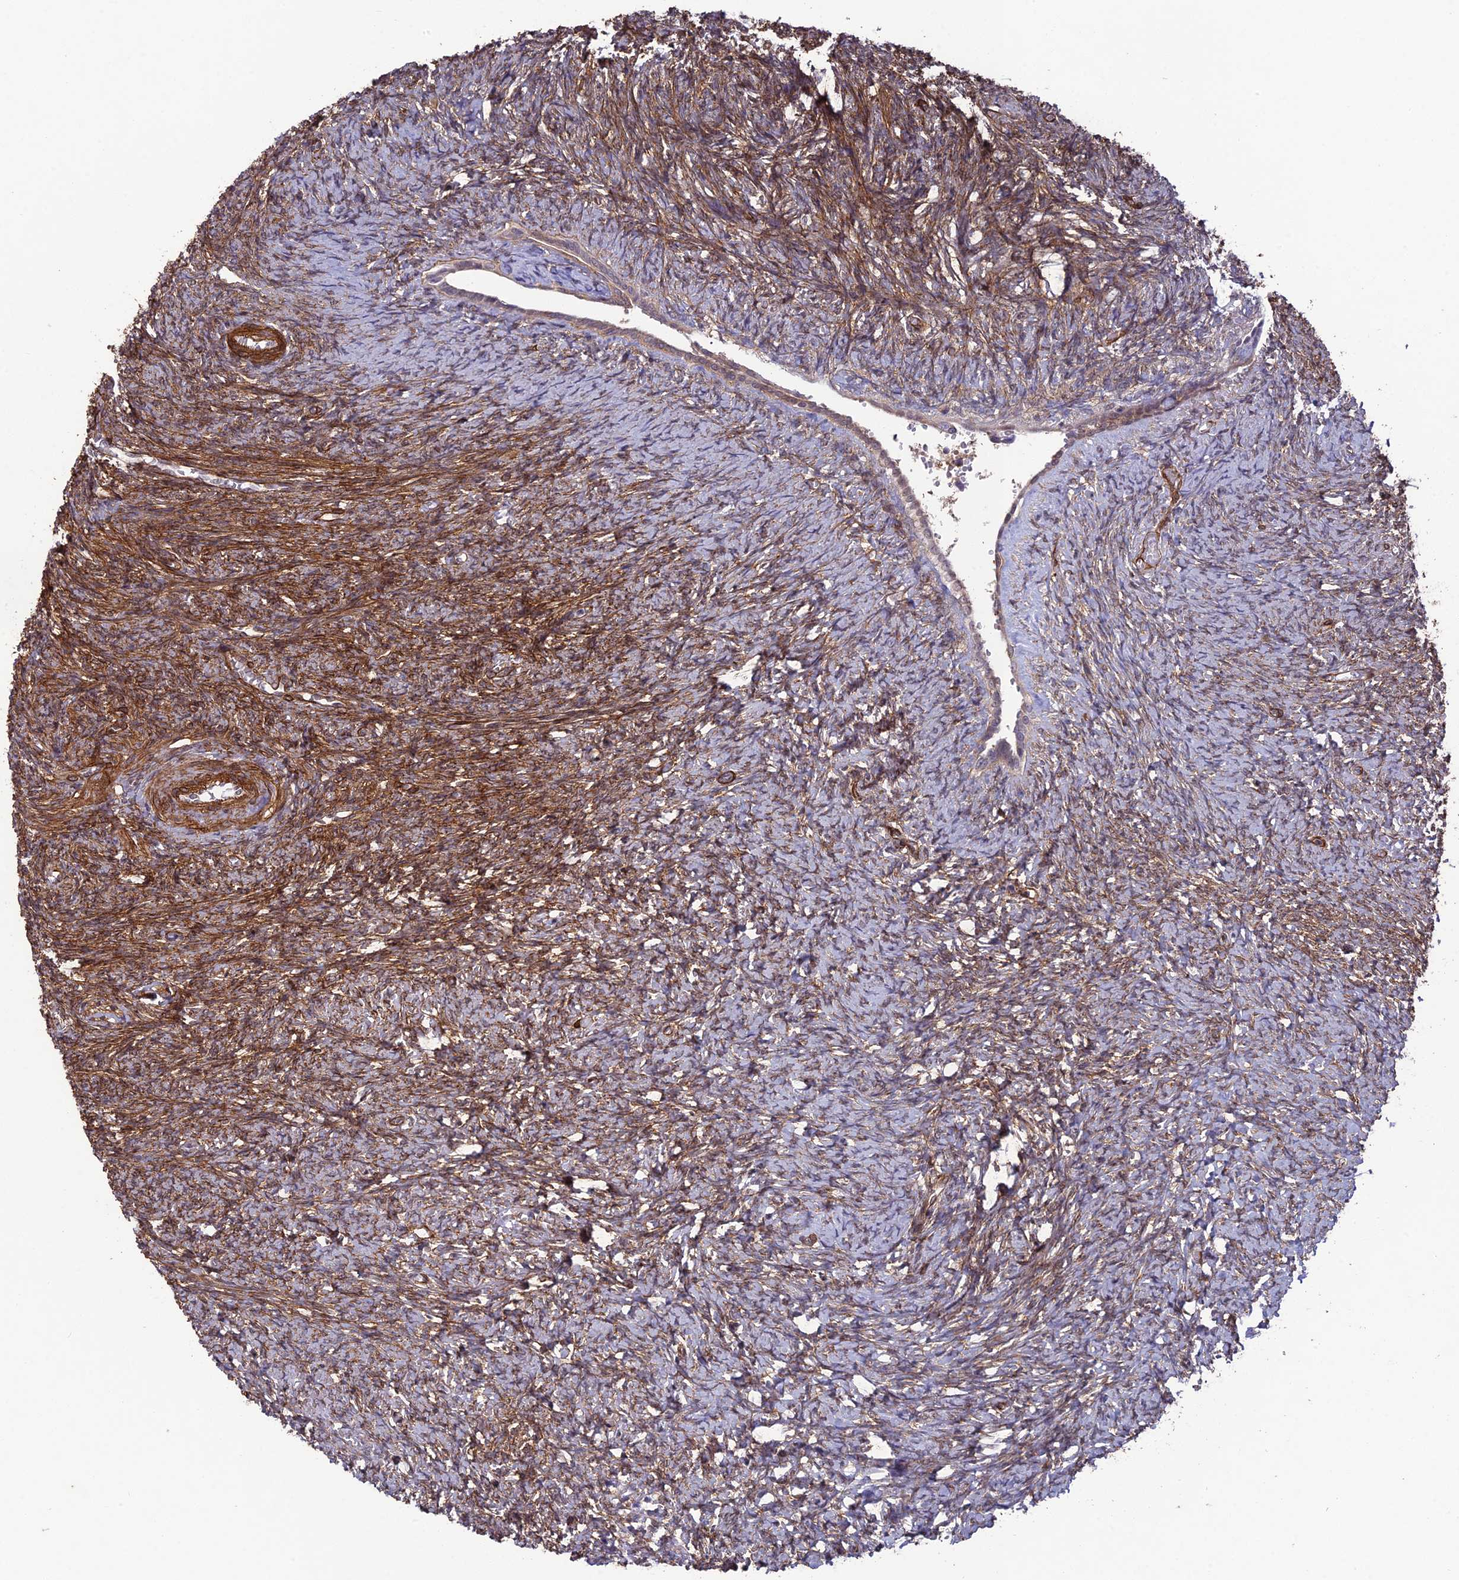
{"staining": {"intensity": "negative", "quantity": "none", "location": "none"}, "tissue": "ovary", "cell_type": "Follicle cells", "image_type": "normal", "snomed": [{"axis": "morphology", "description": "Normal tissue, NOS"}, {"axis": "topography", "description": "Ovary"}], "caption": "Immunohistochemical staining of benign human ovary reveals no significant positivity in follicle cells. (DAB (3,3'-diaminobenzidine) IHC with hematoxylin counter stain).", "gene": "TNS1", "patient": {"sex": "female", "age": 41}}